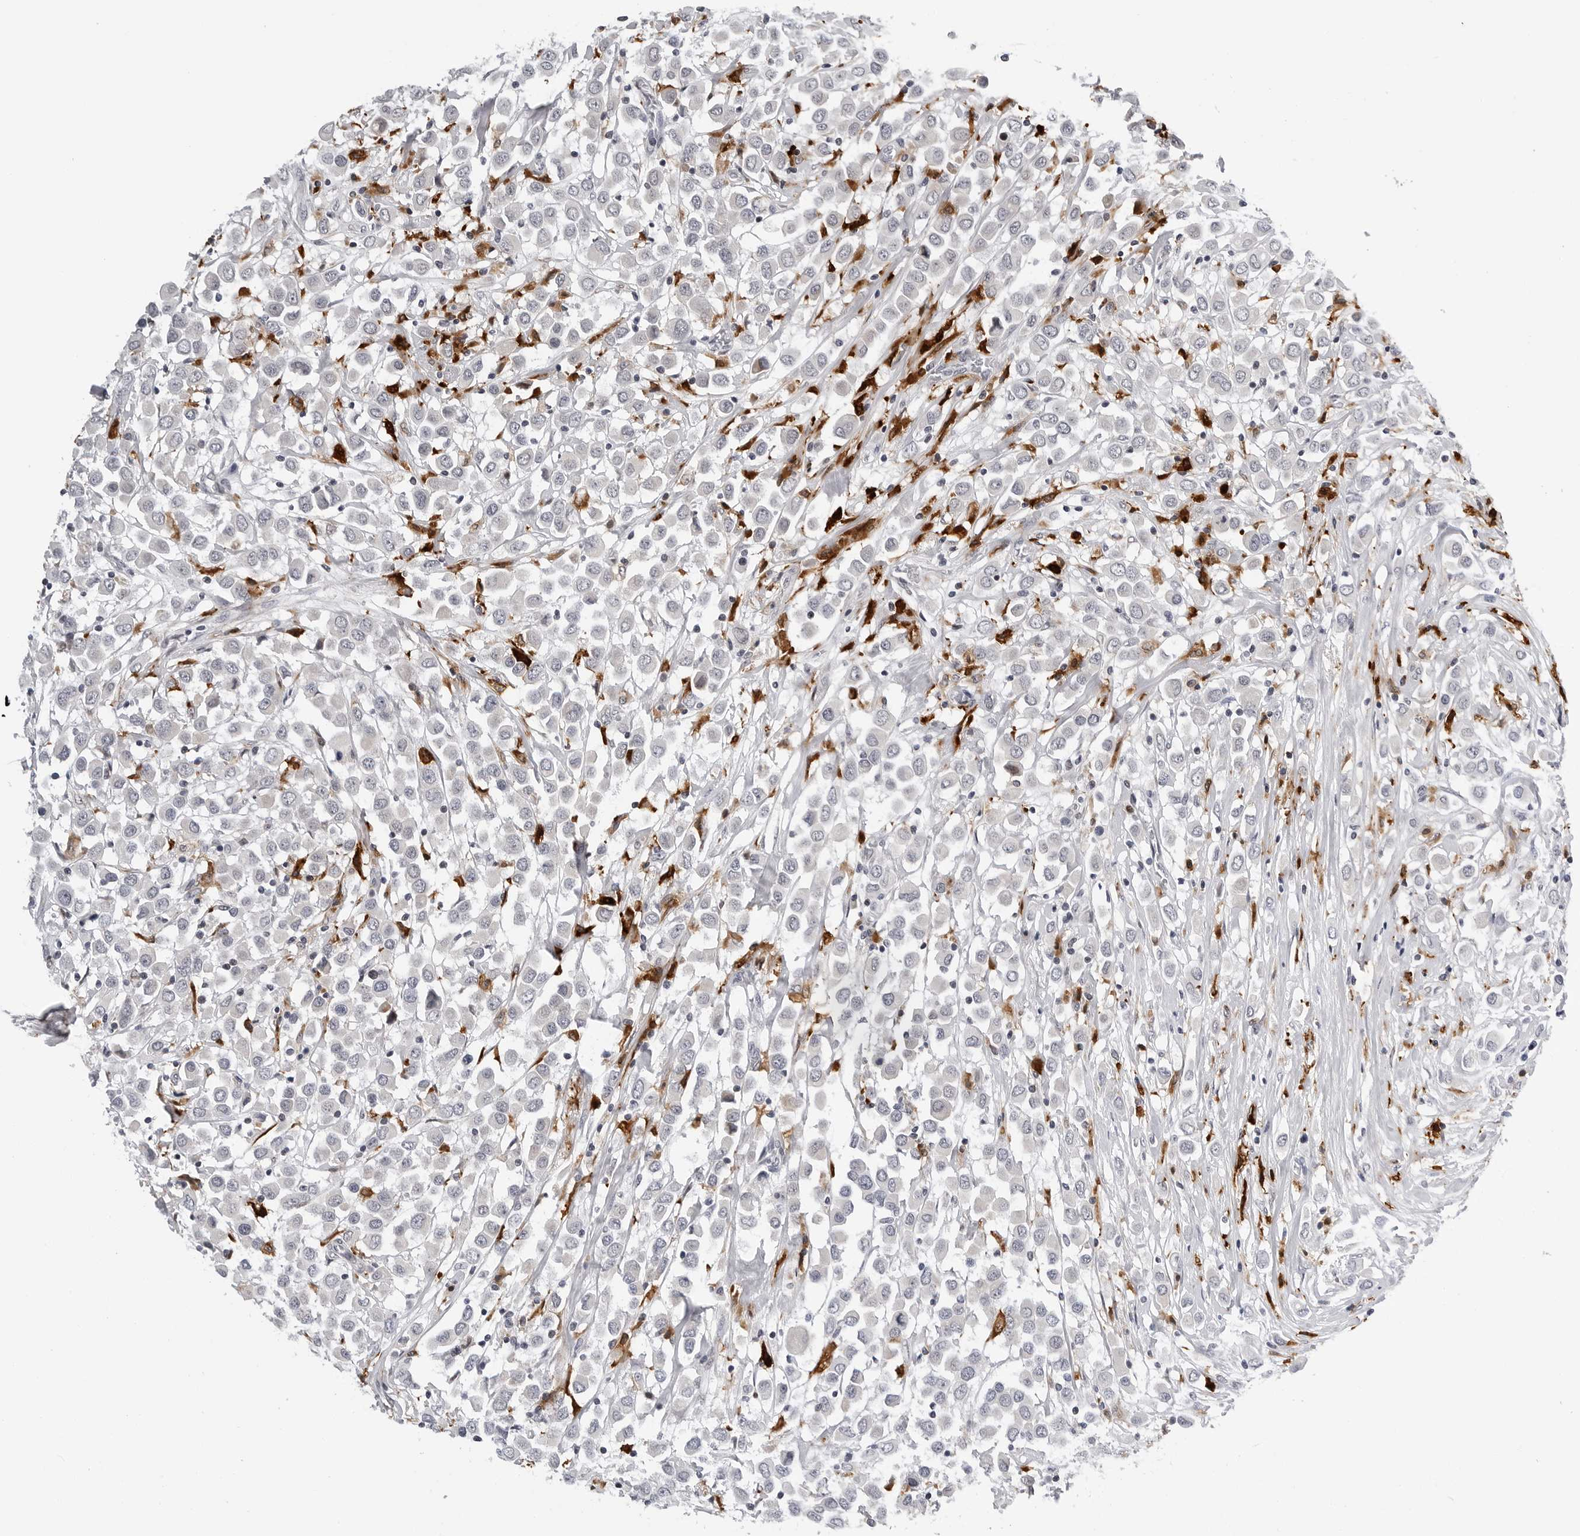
{"staining": {"intensity": "negative", "quantity": "none", "location": "none"}, "tissue": "breast cancer", "cell_type": "Tumor cells", "image_type": "cancer", "snomed": [{"axis": "morphology", "description": "Duct carcinoma"}, {"axis": "topography", "description": "Breast"}], "caption": "An image of infiltrating ductal carcinoma (breast) stained for a protein displays no brown staining in tumor cells.", "gene": "CDK20", "patient": {"sex": "female", "age": 61}}